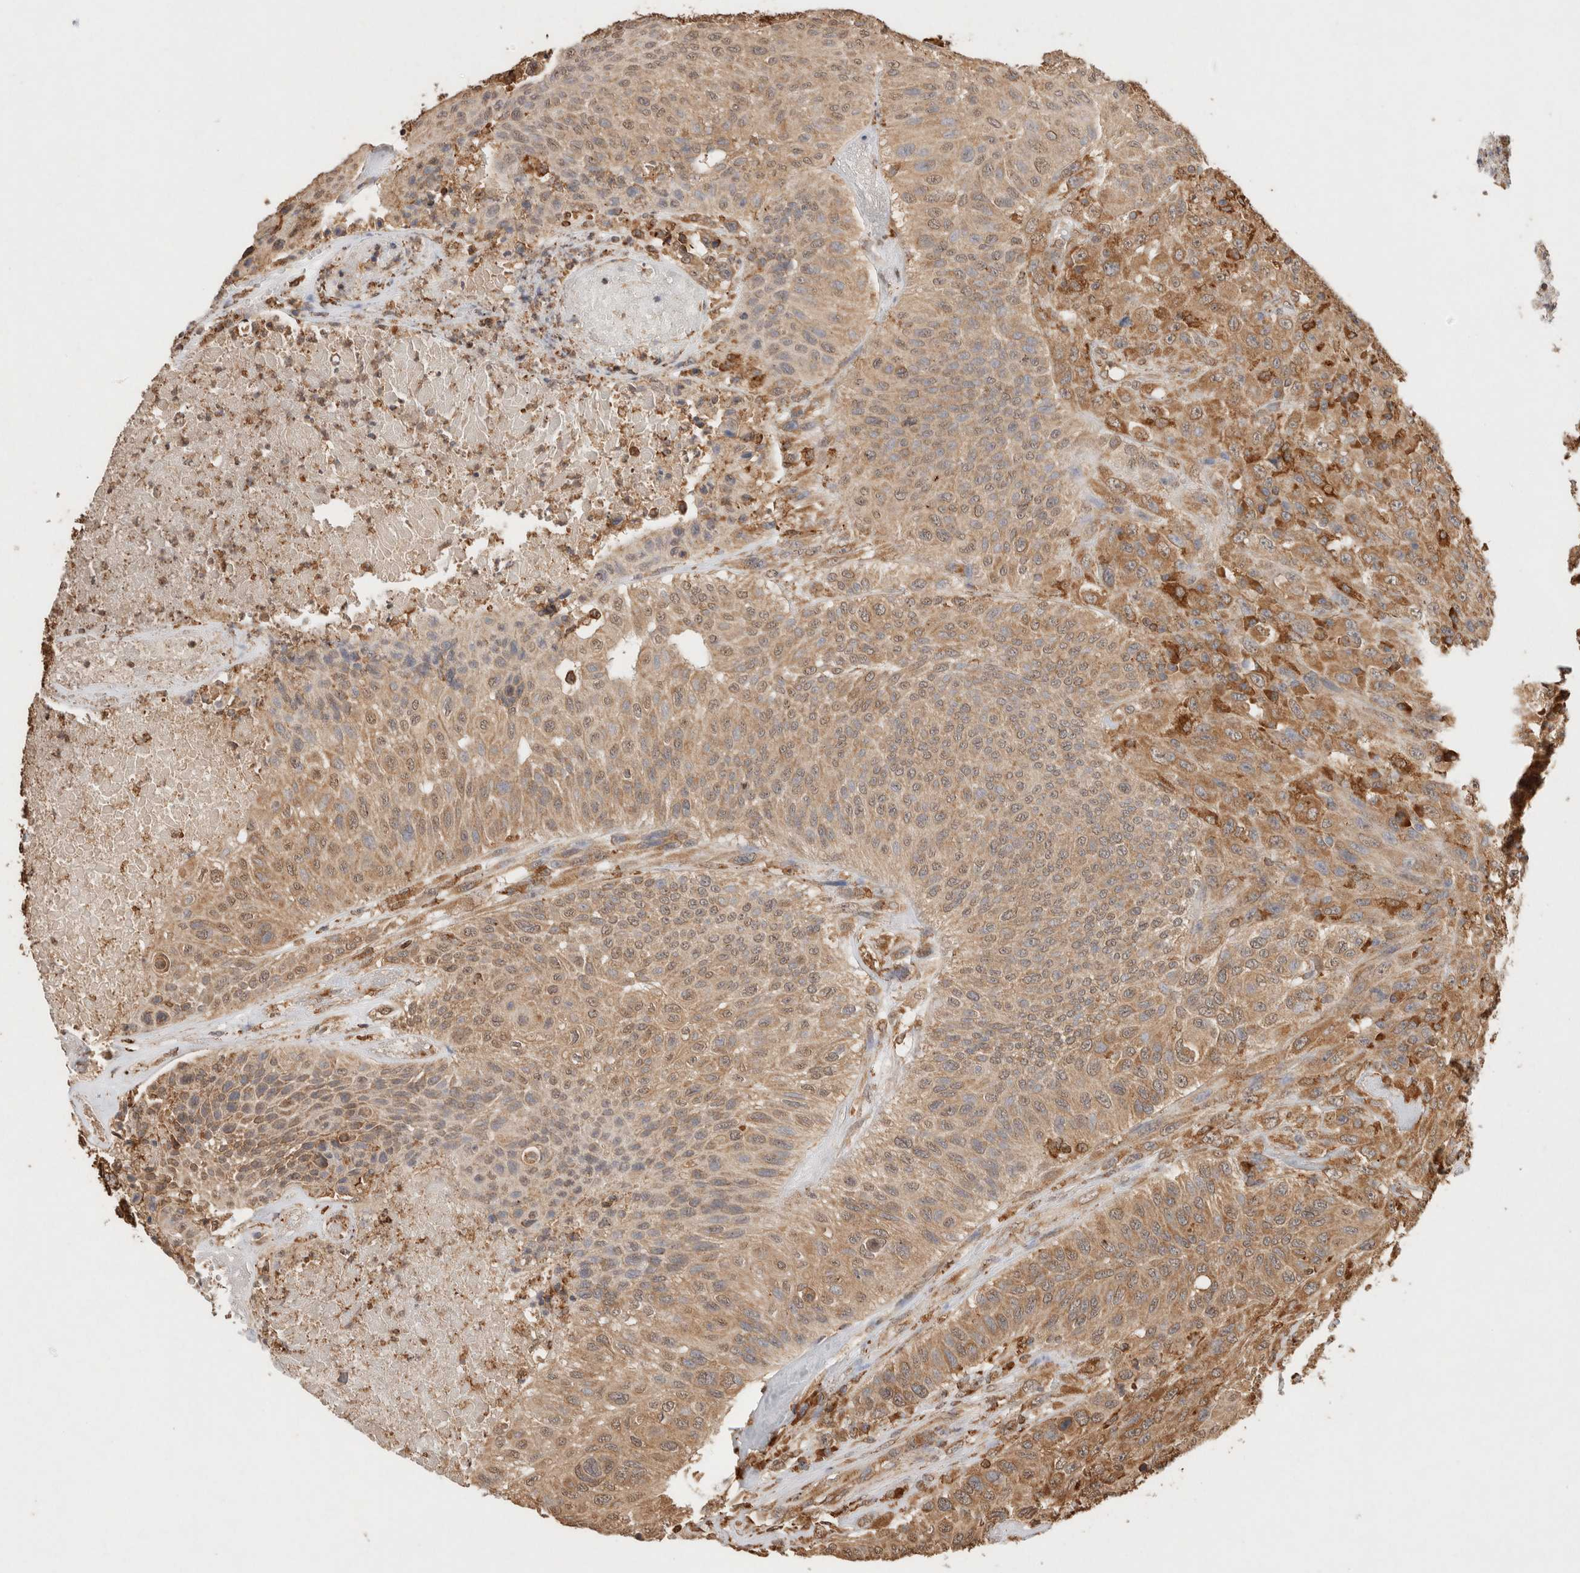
{"staining": {"intensity": "weak", "quantity": ">75%", "location": "cytoplasmic/membranous"}, "tissue": "urothelial cancer", "cell_type": "Tumor cells", "image_type": "cancer", "snomed": [{"axis": "morphology", "description": "Urothelial carcinoma, High grade"}, {"axis": "topography", "description": "Urinary bladder"}], "caption": "About >75% of tumor cells in high-grade urothelial carcinoma display weak cytoplasmic/membranous protein expression as visualized by brown immunohistochemical staining.", "gene": "ERAP1", "patient": {"sex": "male", "age": 66}}